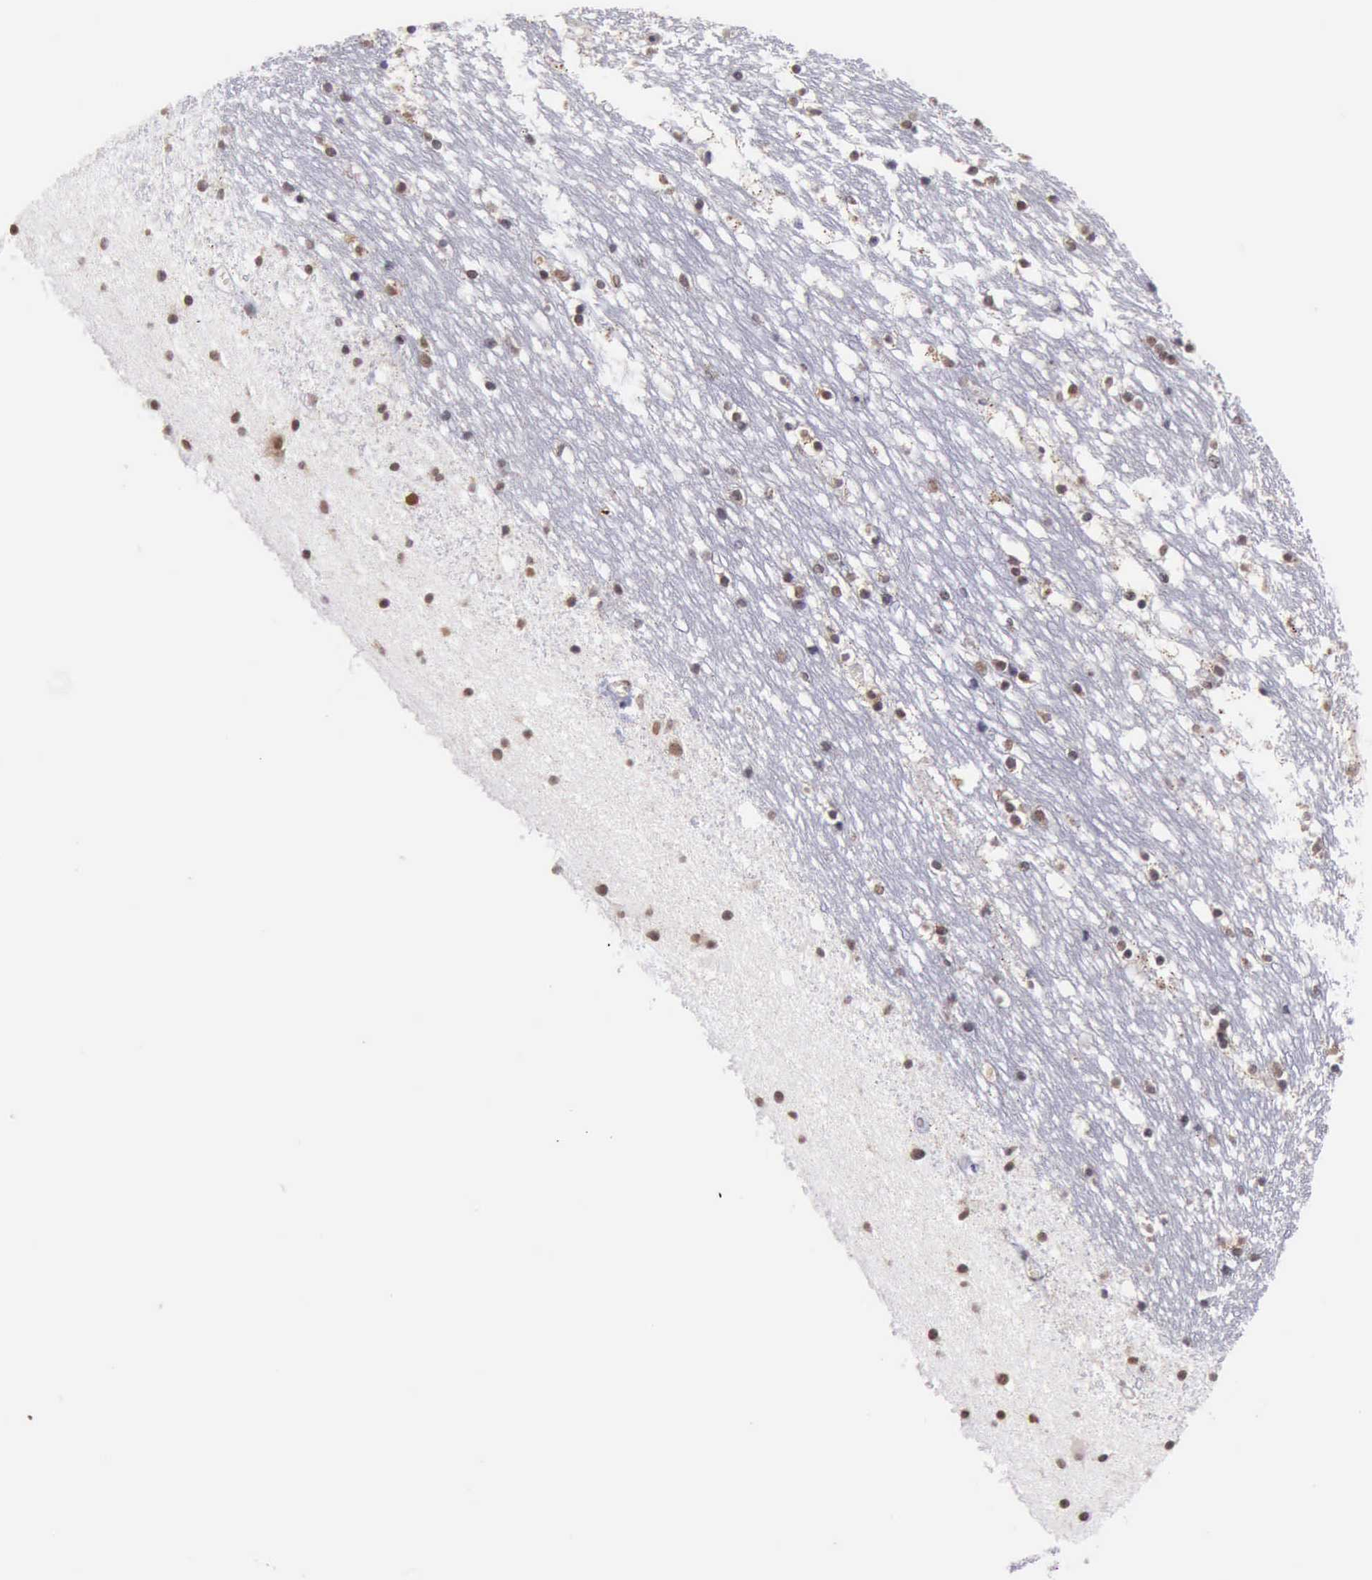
{"staining": {"intensity": "weak", "quantity": "<25%", "location": "nuclear"}, "tissue": "caudate", "cell_type": "Glial cells", "image_type": "normal", "snomed": [{"axis": "morphology", "description": "Normal tissue, NOS"}, {"axis": "topography", "description": "Lateral ventricle wall"}], "caption": "This is a photomicrograph of immunohistochemistry staining of unremarkable caudate, which shows no positivity in glial cells. (Stains: DAB IHC with hematoxylin counter stain, Microscopy: brightfield microscopy at high magnification).", "gene": "ERCC4", "patient": {"sex": "male", "age": 45}}